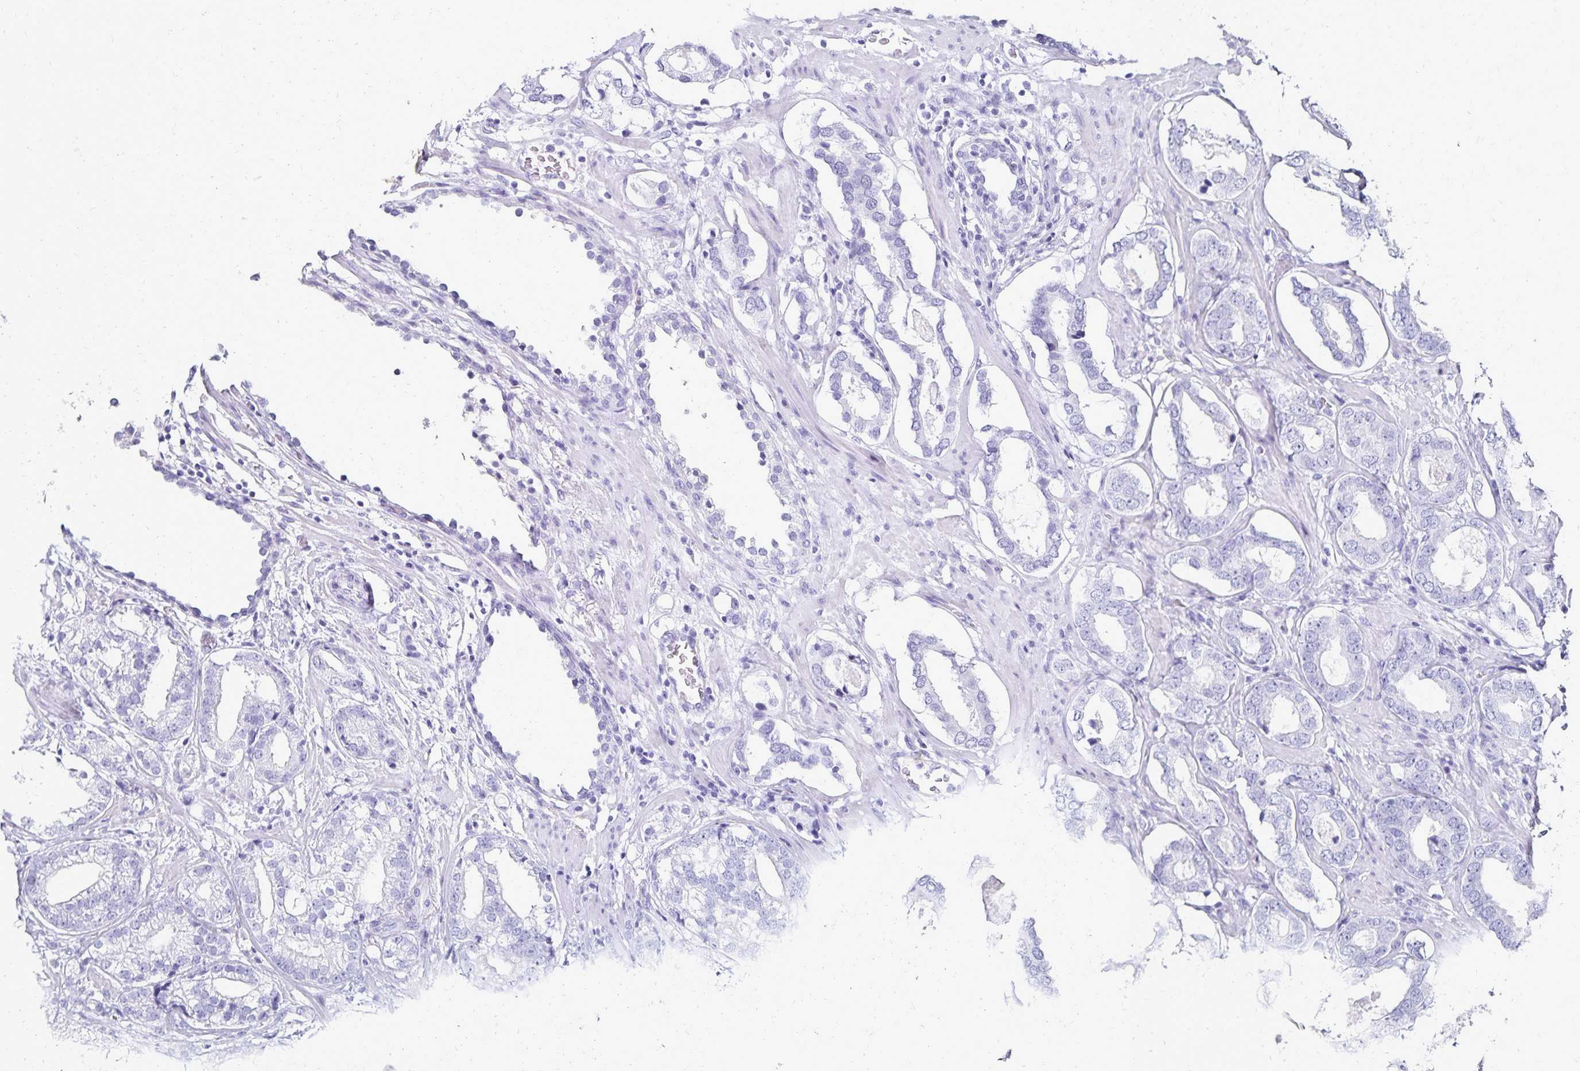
{"staining": {"intensity": "negative", "quantity": "none", "location": "none"}, "tissue": "prostate cancer", "cell_type": "Tumor cells", "image_type": "cancer", "snomed": [{"axis": "morphology", "description": "Adenocarcinoma, High grade"}, {"axis": "topography", "description": "Prostate"}], "caption": "Immunohistochemical staining of prostate cancer reveals no significant expression in tumor cells.", "gene": "GIP", "patient": {"sex": "male", "age": 75}}